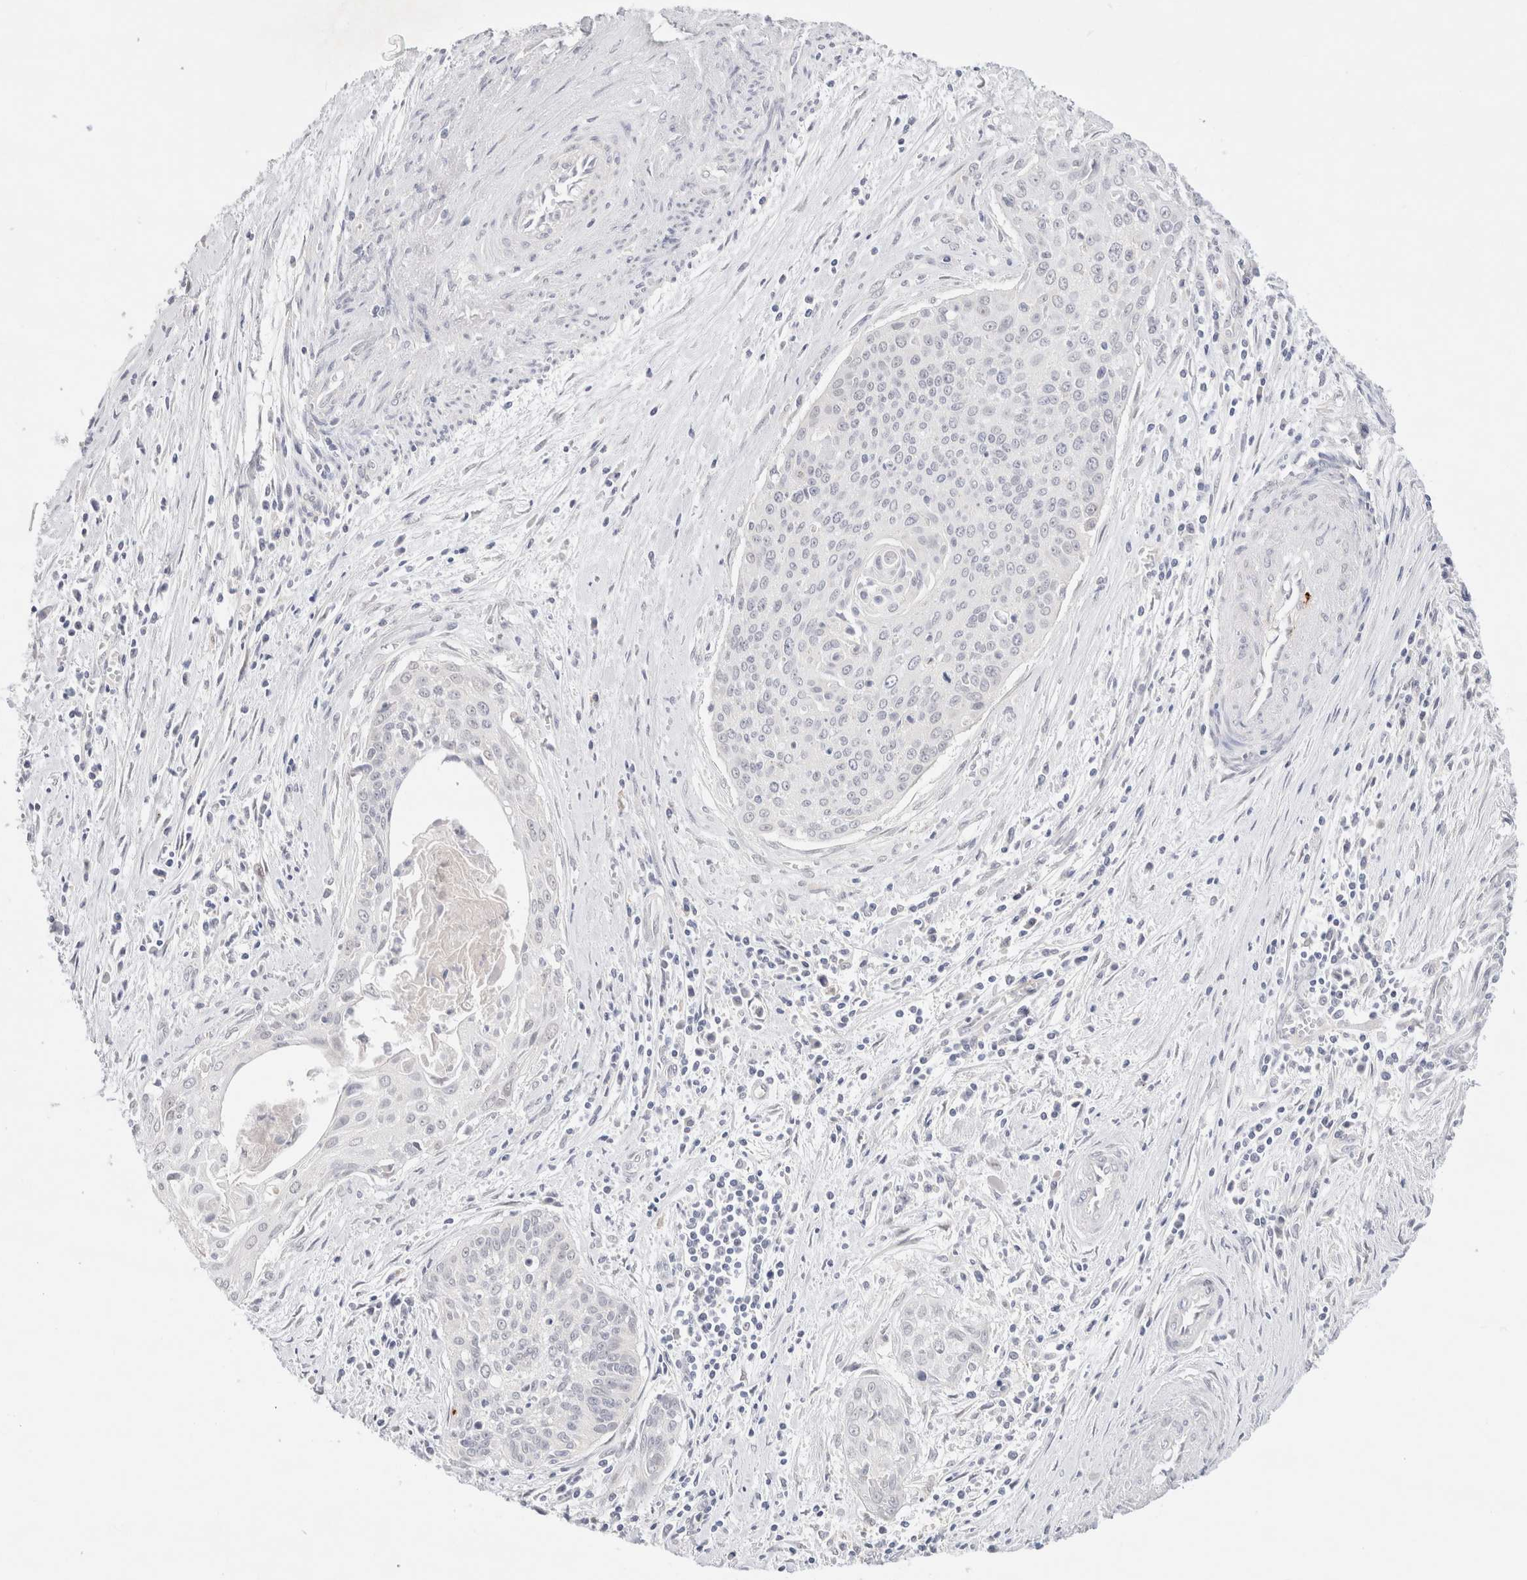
{"staining": {"intensity": "negative", "quantity": "none", "location": "none"}, "tissue": "cervical cancer", "cell_type": "Tumor cells", "image_type": "cancer", "snomed": [{"axis": "morphology", "description": "Squamous cell carcinoma, NOS"}, {"axis": "topography", "description": "Cervix"}], "caption": "A histopathology image of squamous cell carcinoma (cervical) stained for a protein reveals no brown staining in tumor cells.", "gene": "SPATA20", "patient": {"sex": "female", "age": 55}}